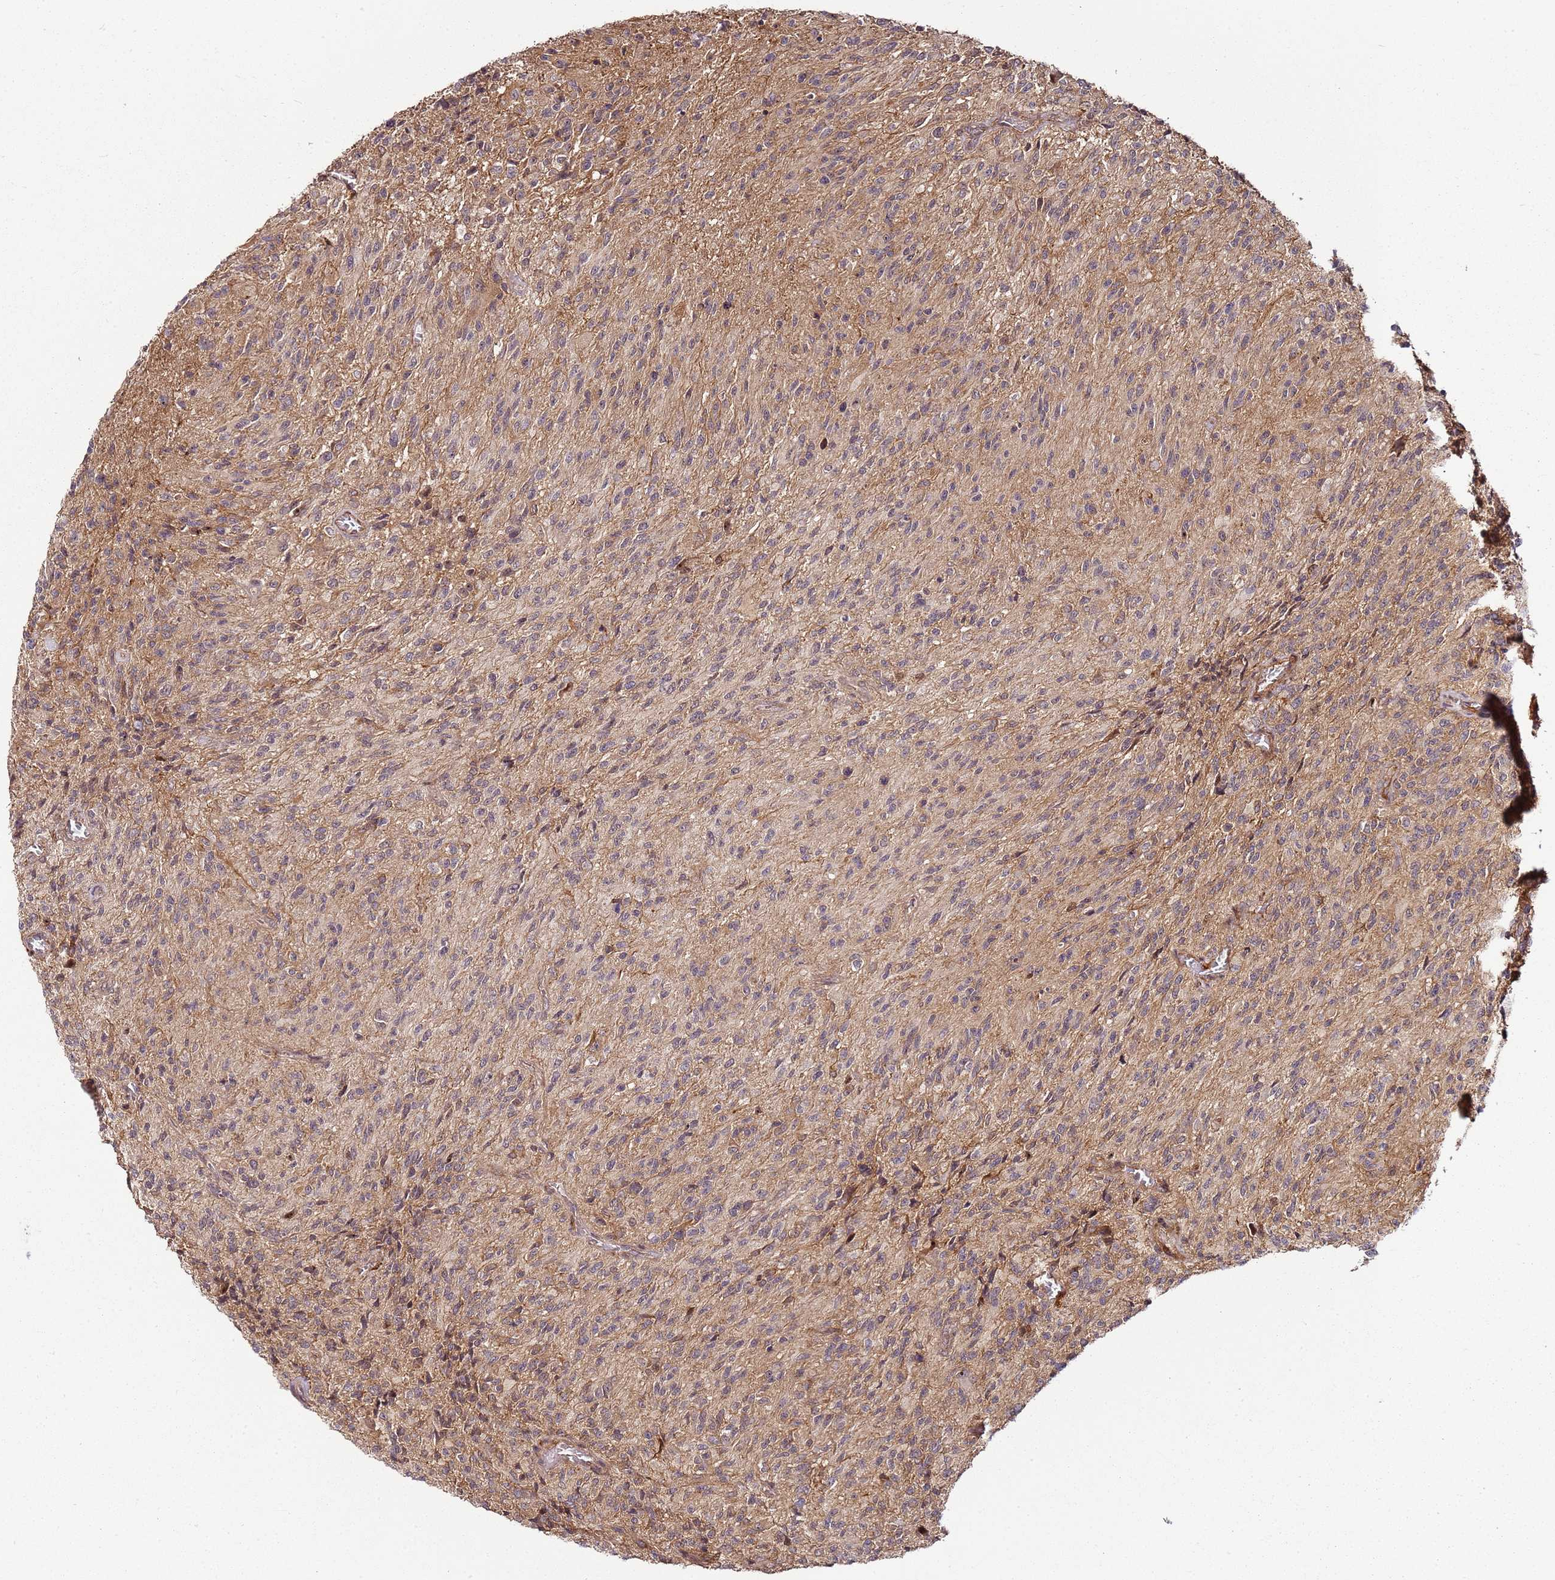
{"staining": {"intensity": "weak", "quantity": "<25%", "location": "cytoplasmic/membranous"}, "tissue": "glioma", "cell_type": "Tumor cells", "image_type": "cancer", "snomed": [{"axis": "morphology", "description": "Normal tissue, NOS"}, {"axis": "morphology", "description": "Glioma, malignant, High grade"}, {"axis": "topography", "description": "Cerebral cortex"}], "caption": "Immunohistochemistry of human malignant glioma (high-grade) reveals no positivity in tumor cells.", "gene": "CCNYL1", "patient": {"sex": "male", "age": 56}}